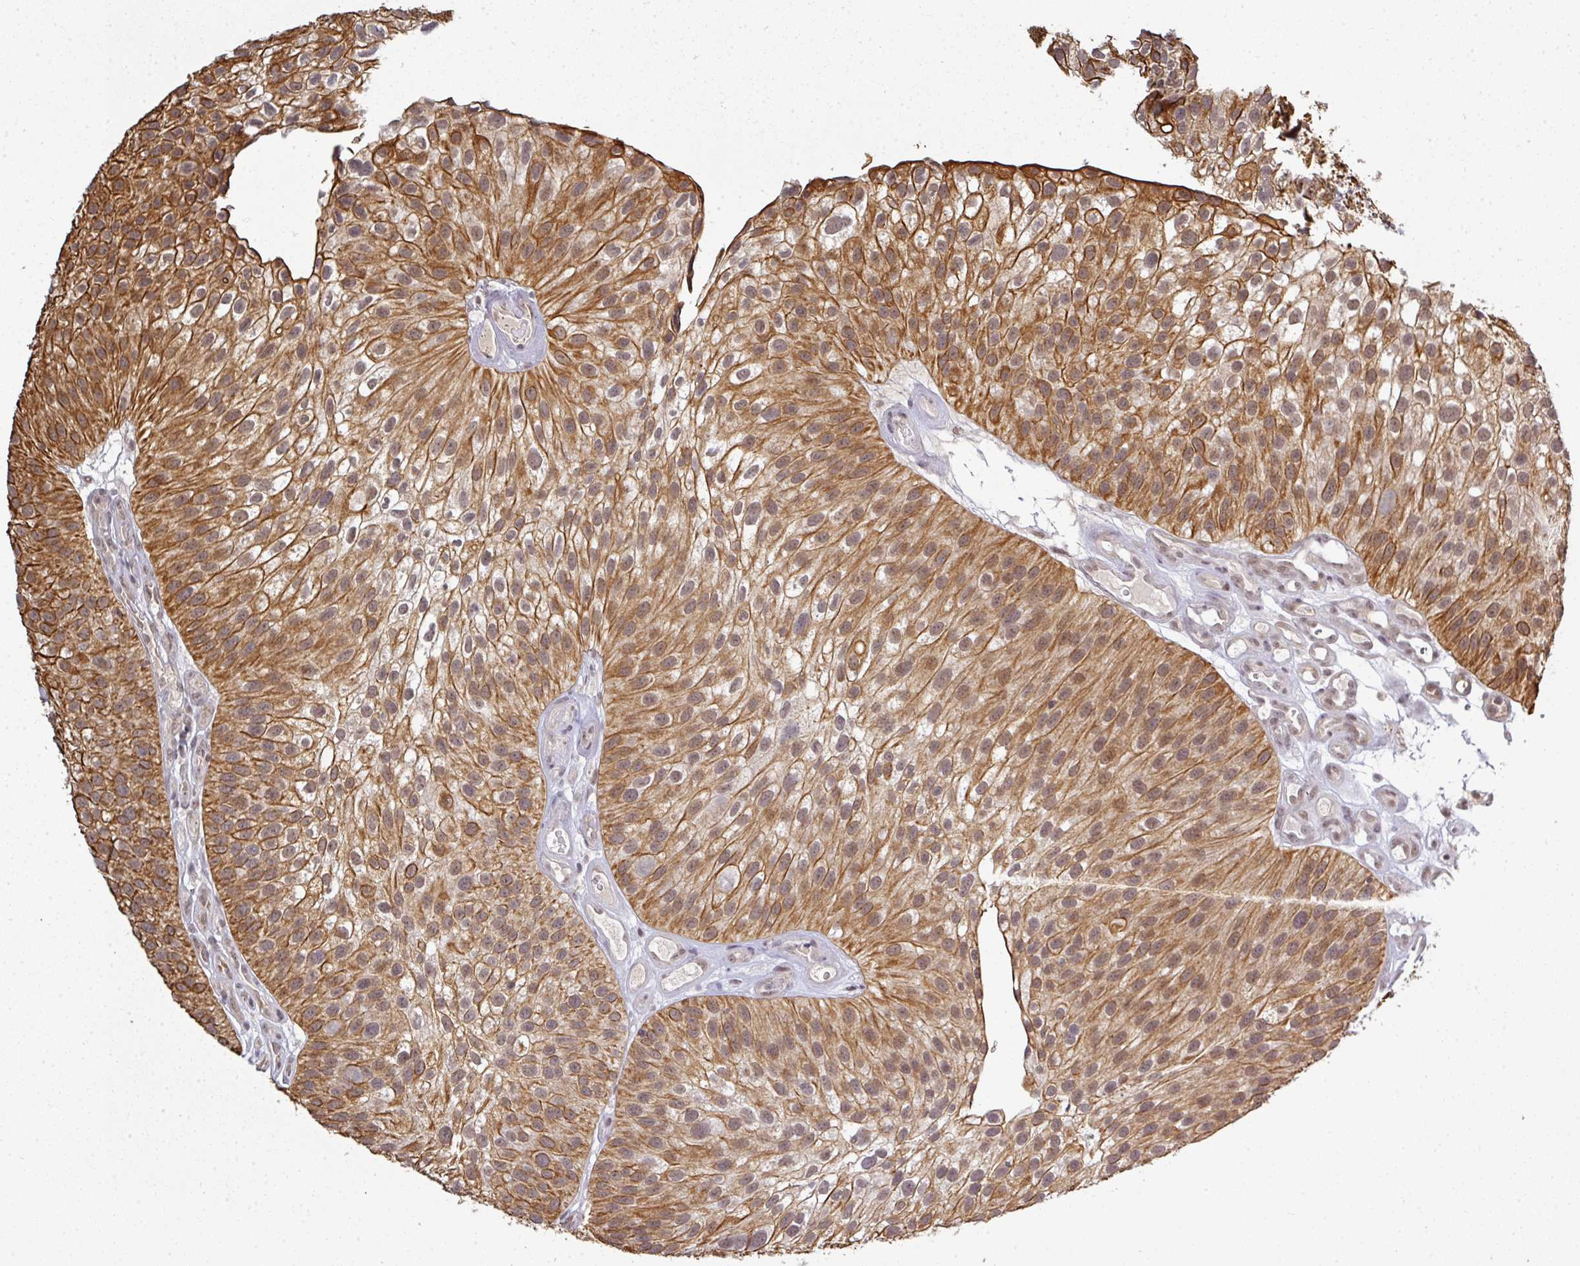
{"staining": {"intensity": "strong", "quantity": ">75%", "location": "cytoplasmic/membranous"}, "tissue": "urothelial cancer", "cell_type": "Tumor cells", "image_type": "cancer", "snomed": [{"axis": "morphology", "description": "Urothelial carcinoma, NOS"}, {"axis": "topography", "description": "Urinary bladder"}], "caption": "This is a photomicrograph of IHC staining of transitional cell carcinoma, which shows strong positivity in the cytoplasmic/membranous of tumor cells.", "gene": "GTF2H3", "patient": {"sex": "male", "age": 87}}